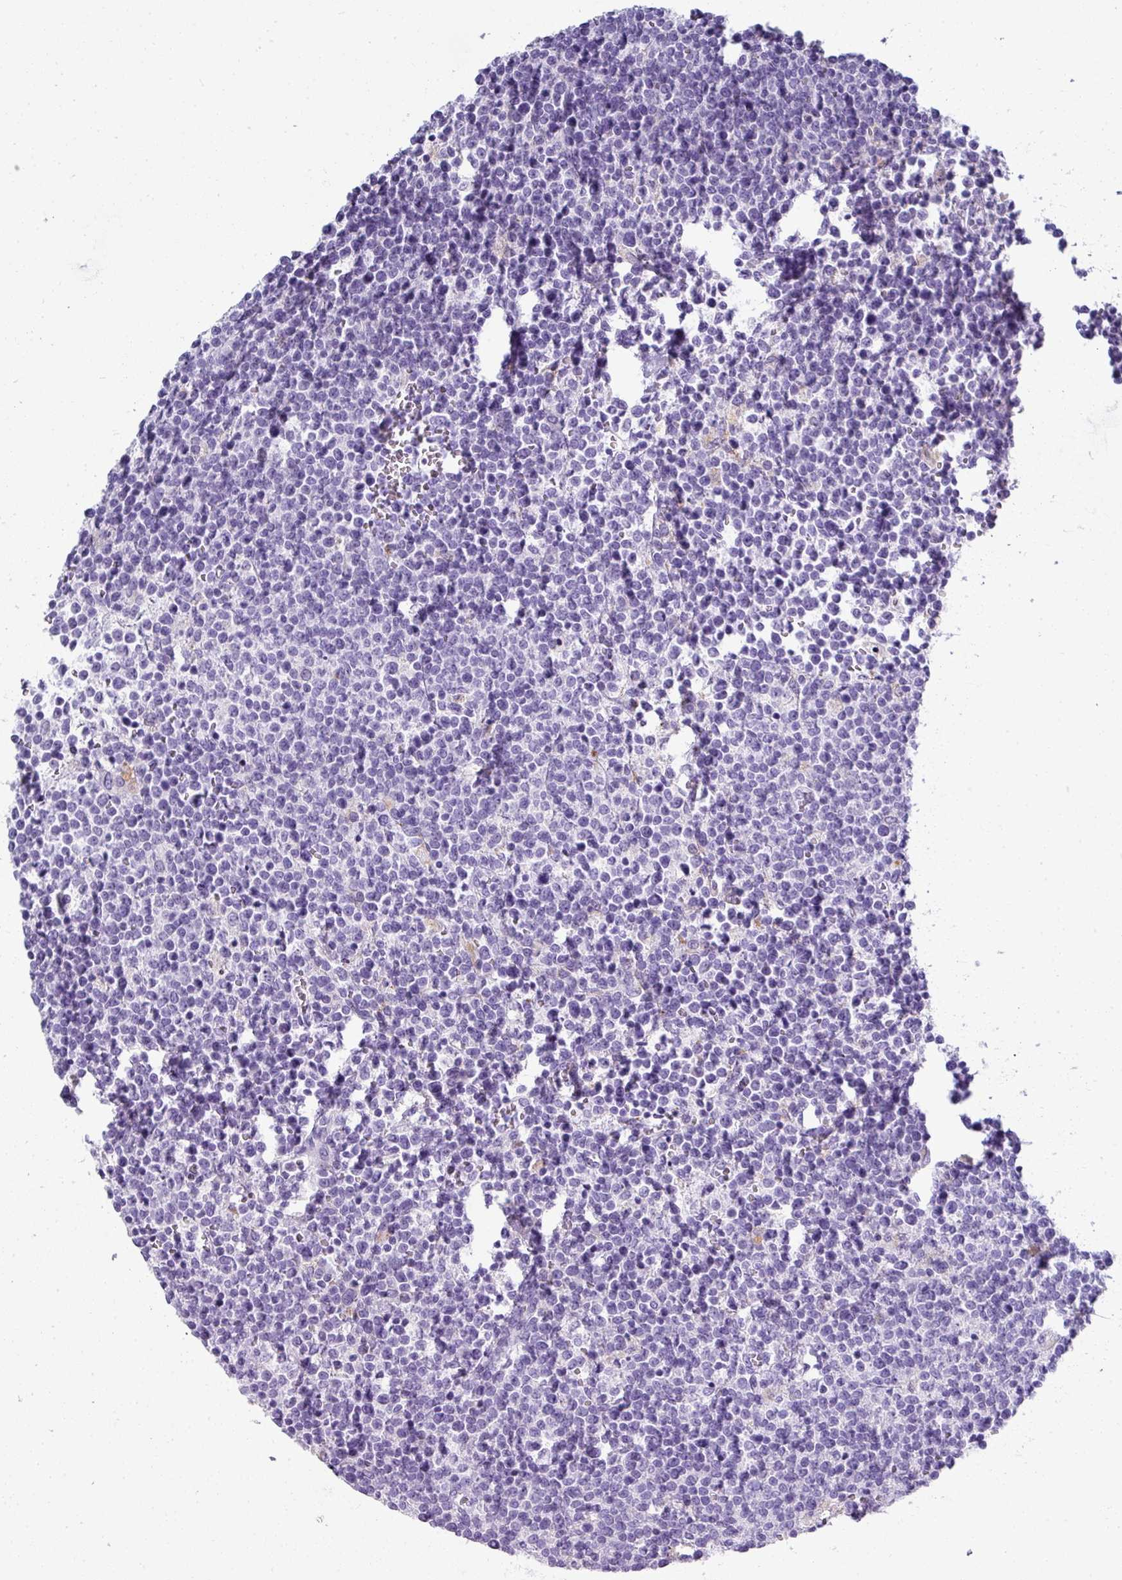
{"staining": {"intensity": "negative", "quantity": "none", "location": "none"}, "tissue": "lymphoma", "cell_type": "Tumor cells", "image_type": "cancer", "snomed": [{"axis": "morphology", "description": "Malignant lymphoma, non-Hodgkin's type, High grade"}, {"axis": "topography", "description": "Lymph node"}], "caption": "Immunohistochemistry of high-grade malignant lymphoma, non-Hodgkin's type reveals no expression in tumor cells.", "gene": "ZNF568", "patient": {"sex": "male", "age": 61}}